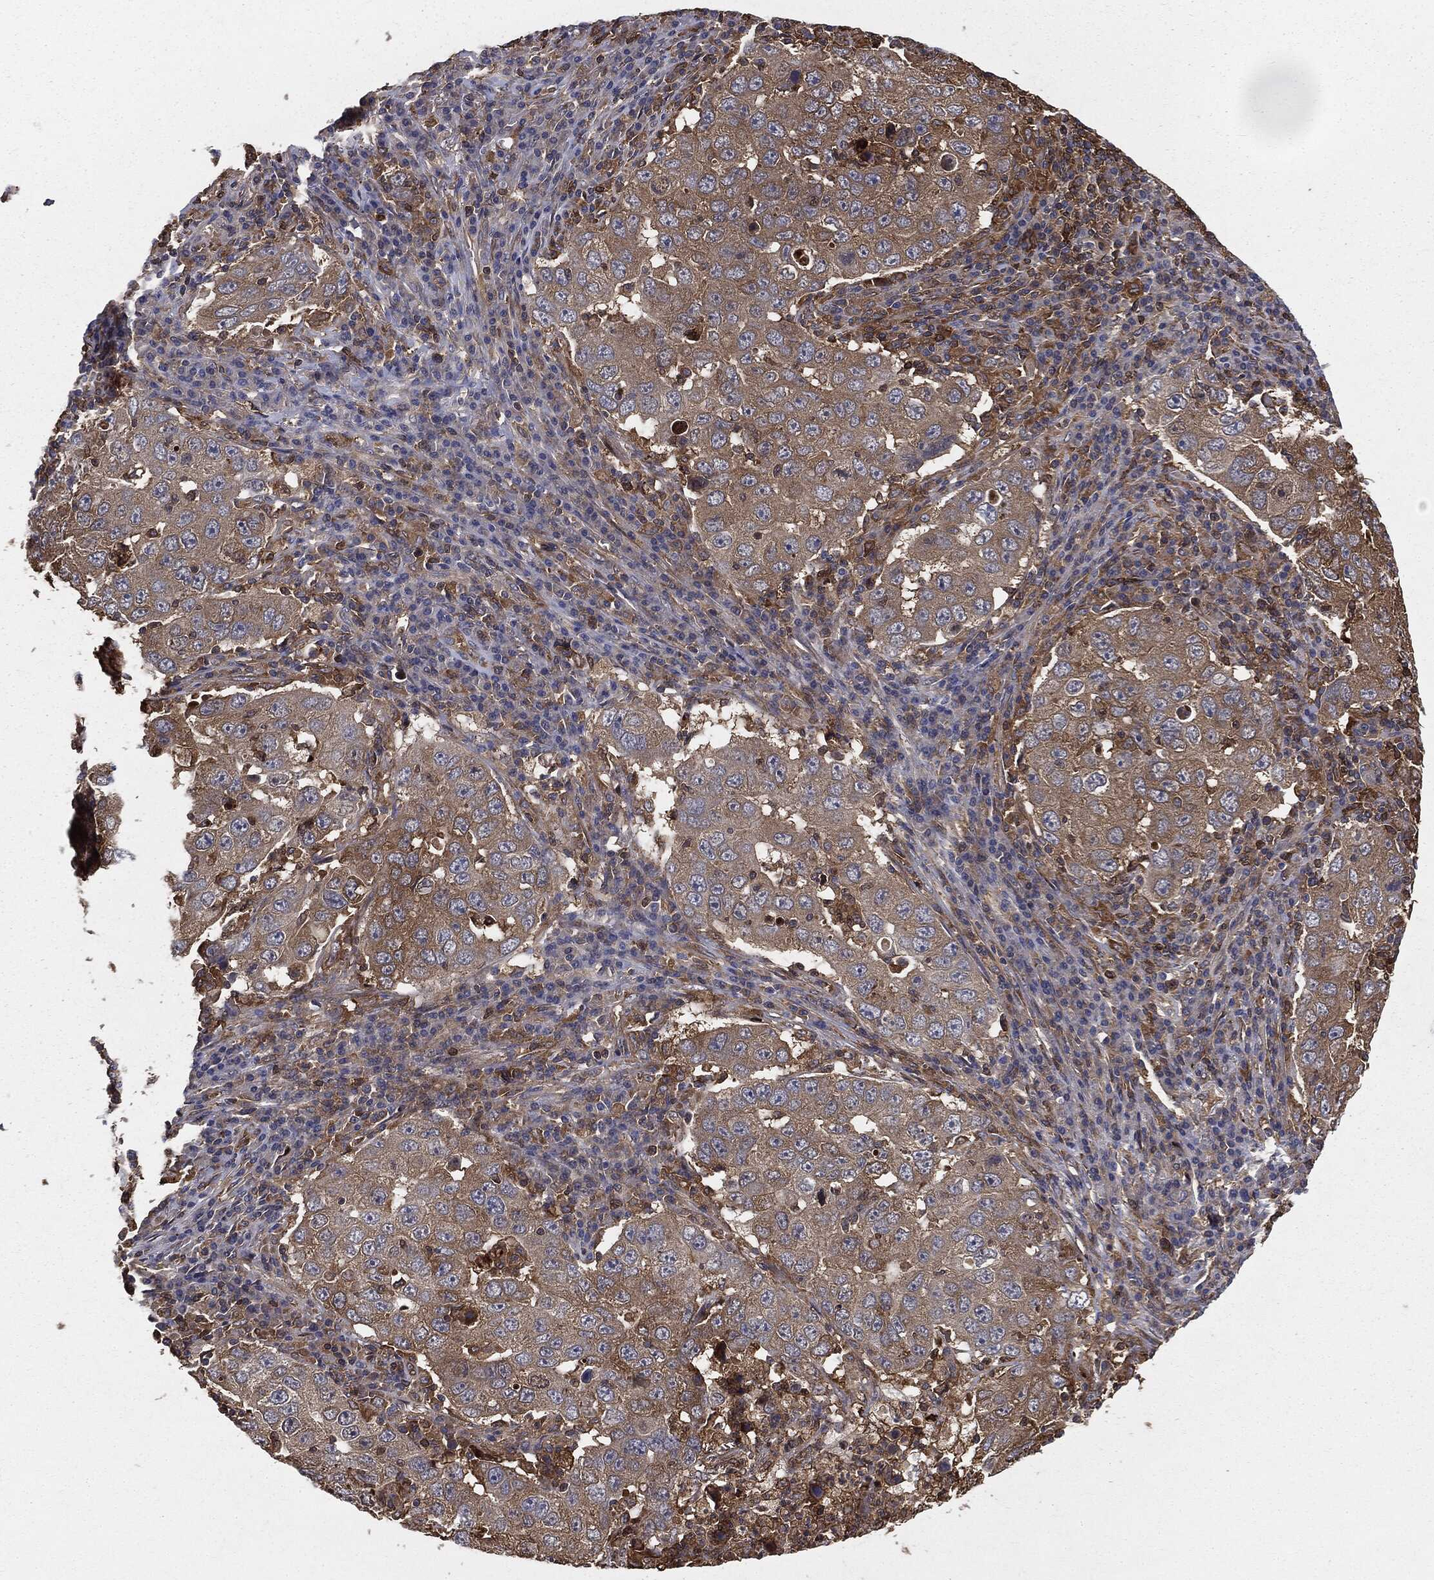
{"staining": {"intensity": "weak", "quantity": ">75%", "location": "cytoplasmic/membranous"}, "tissue": "lung cancer", "cell_type": "Tumor cells", "image_type": "cancer", "snomed": [{"axis": "morphology", "description": "Adenocarcinoma, NOS"}, {"axis": "topography", "description": "Lung"}], "caption": "Tumor cells reveal weak cytoplasmic/membranous staining in approximately >75% of cells in lung cancer (adenocarcinoma).", "gene": "GNB5", "patient": {"sex": "male", "age": 73}}